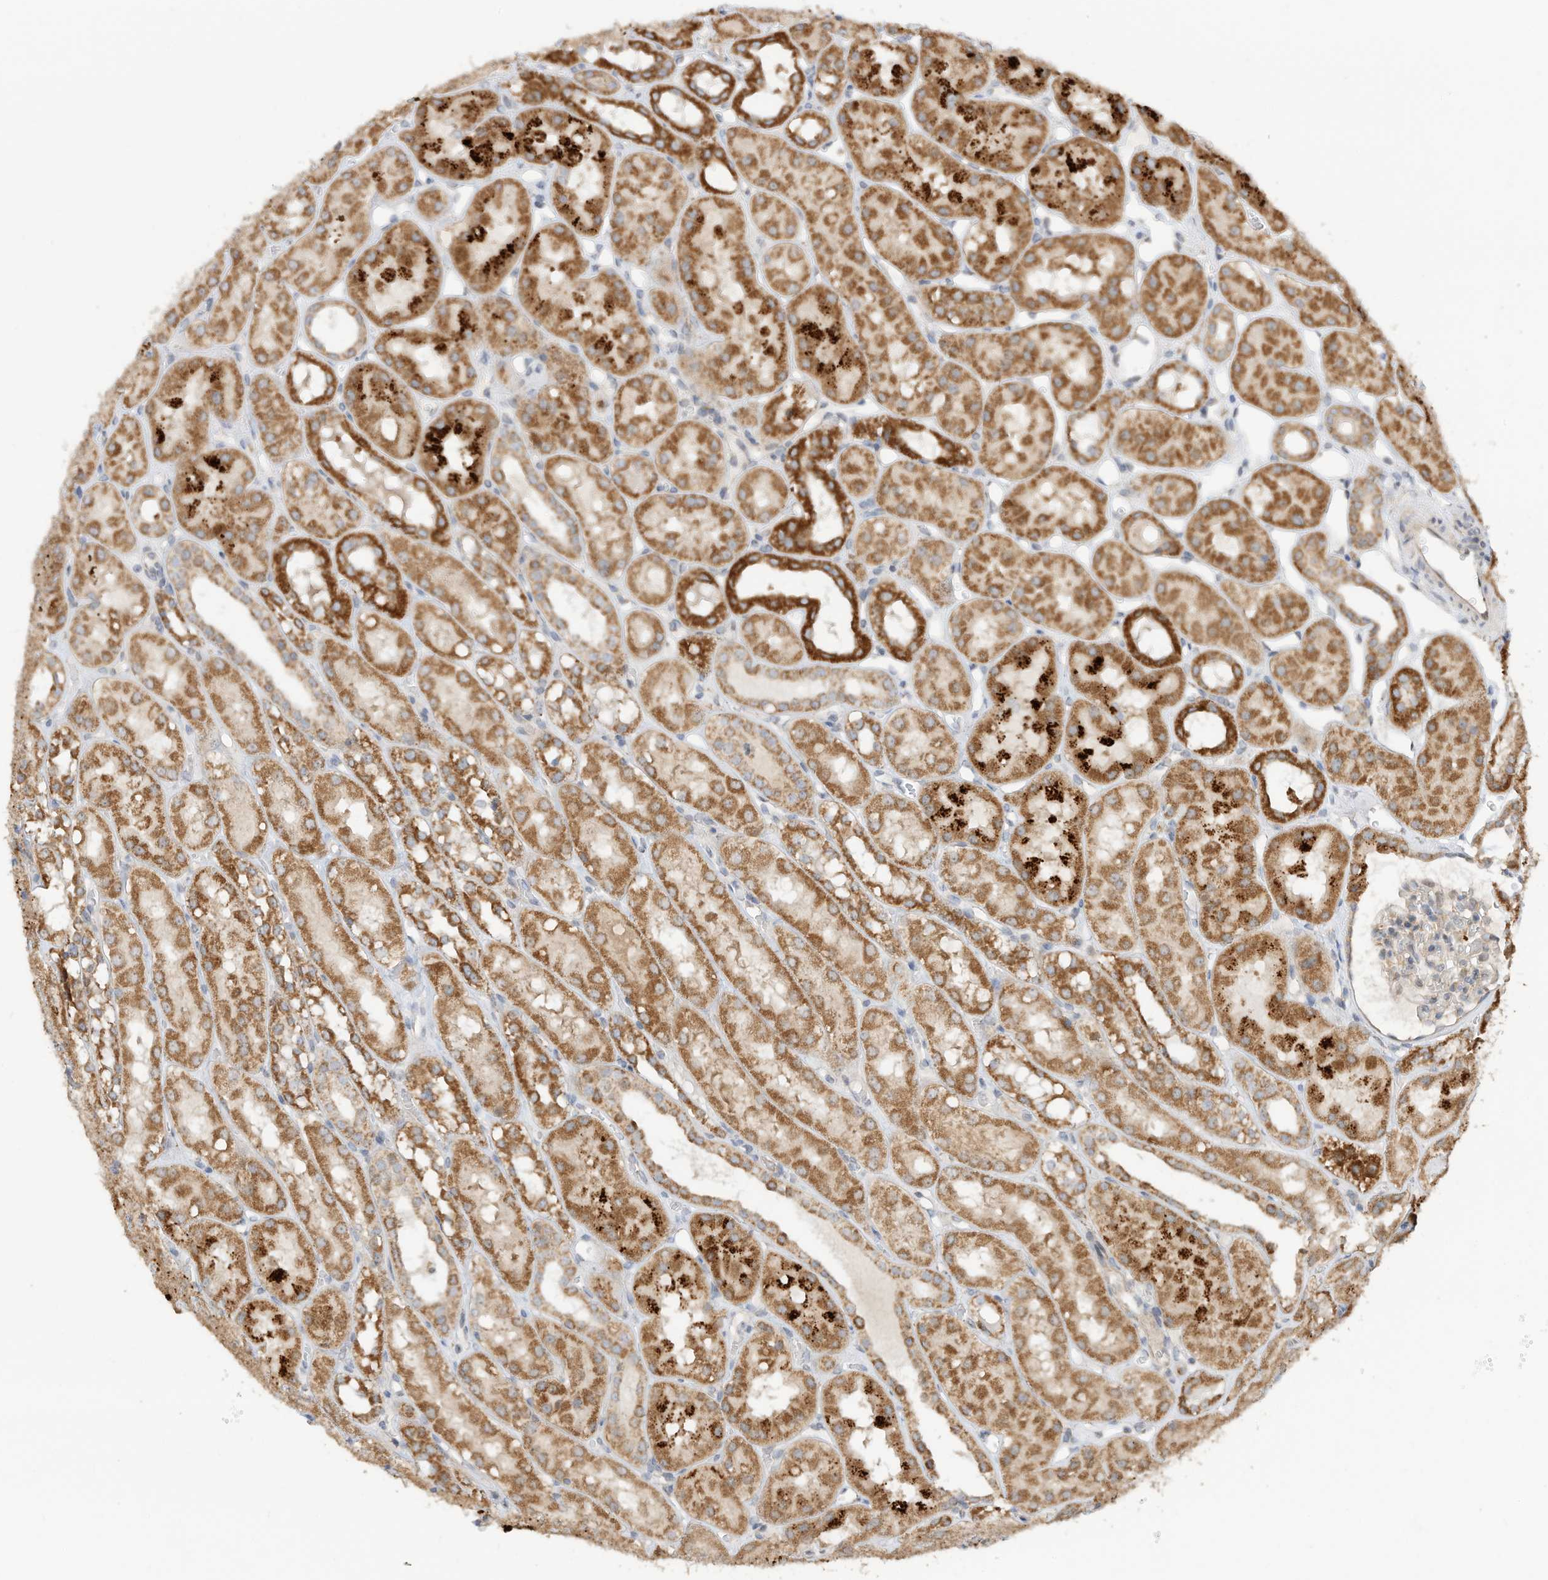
{"staining": {"intensity": "negative", "quantity": "none", "location": "none"}, "tissue": "kidney", "cell_type": "Cells in glomeruli", "image_type": "normal", "snomed": [{"axis": "morphology", "description": "Normal tissue, NOS"}, {"axis": "topography", "description": "Kidney"}], "caption": "Cells in glomeruli show no significant protein staining in normal kidney. Brightfield microscopy of IHC stained with DAB (brown) and hematoxylin (blue), captured at high magnification.", "gene": "CAGE1", "patient": {"sex": "male", "age": 16}}